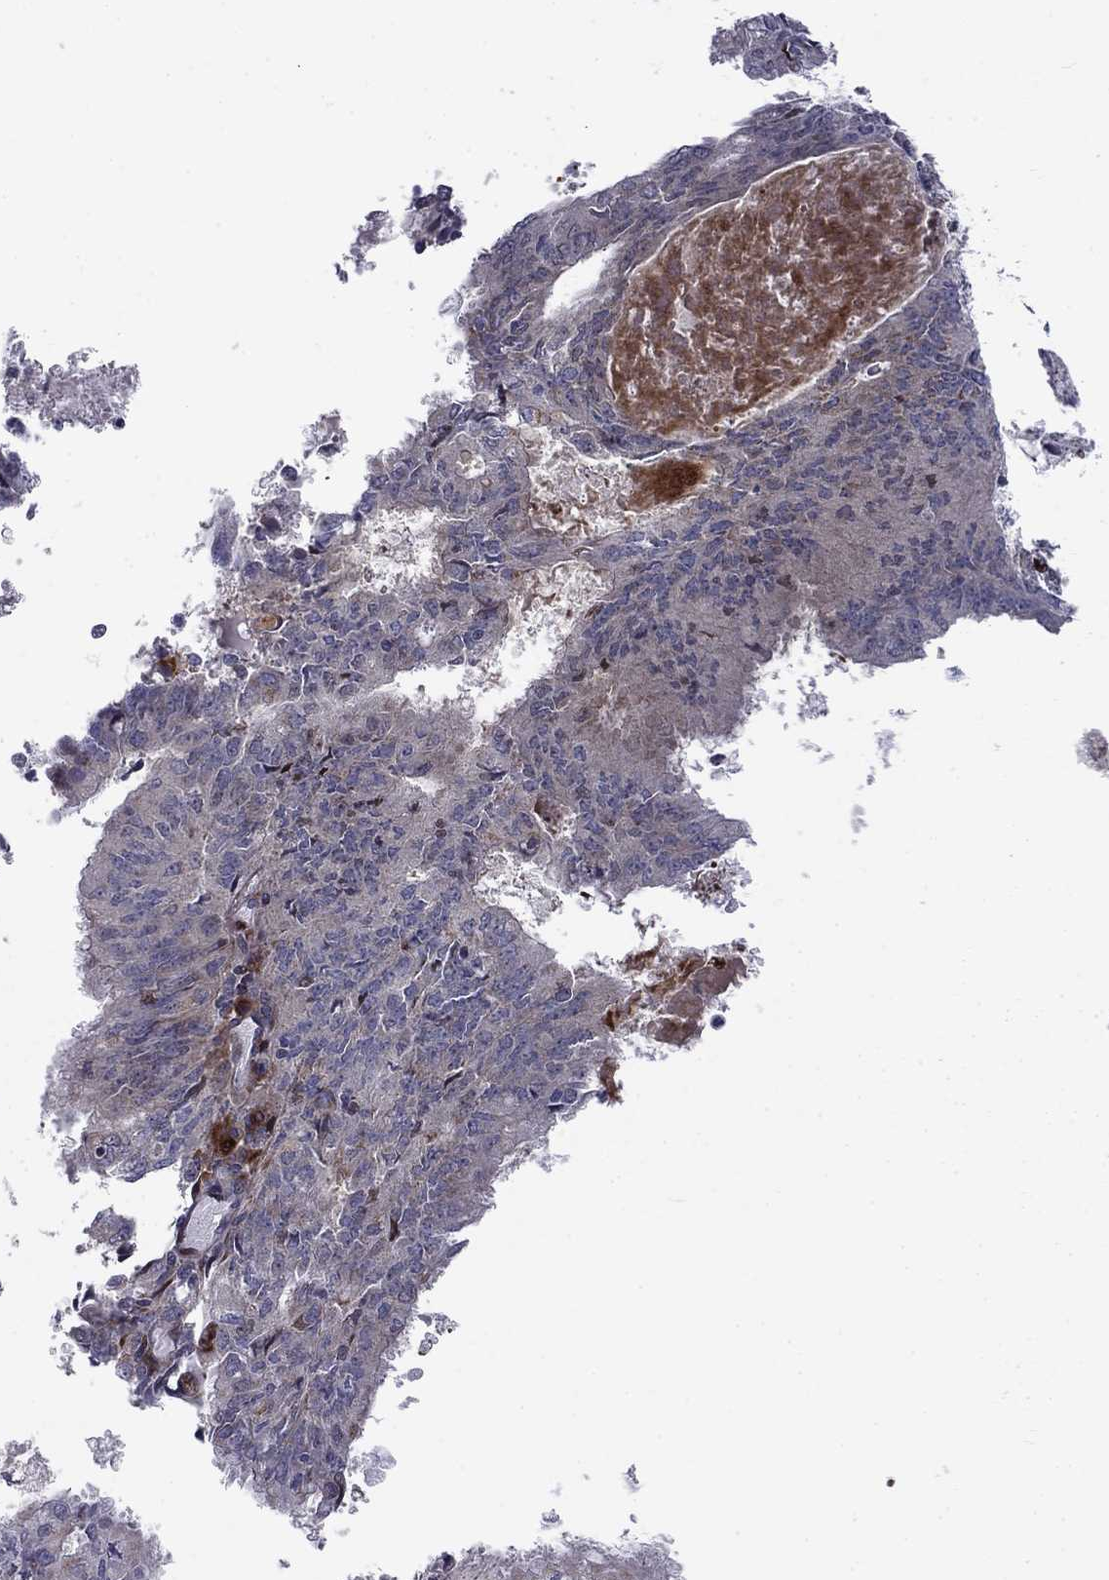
{"staining": {"intensity": "negative", "quantity": "none", "location": "none"}, "tissue": "endometrial cancer", "cell_type": "Tumor cells", "image_type": "cancer", "snomed": [{"axis": "morphology", "description": "Adenocarcinoma, NOS"}, {"axis": "topography", "description": "Endometrium"}], "caption": "Immunohistochemistry (IHC) of adenocarcinoma (endometrial) demonstrates no expression in tumor cells. (DAB (3,3'-diaminobenzidine) immunohistochemistry (IHC) visualized using brightfield microscopy, high magnification).", "gene": "MIOS", "patient": {"sex": "female", "age": 57}}